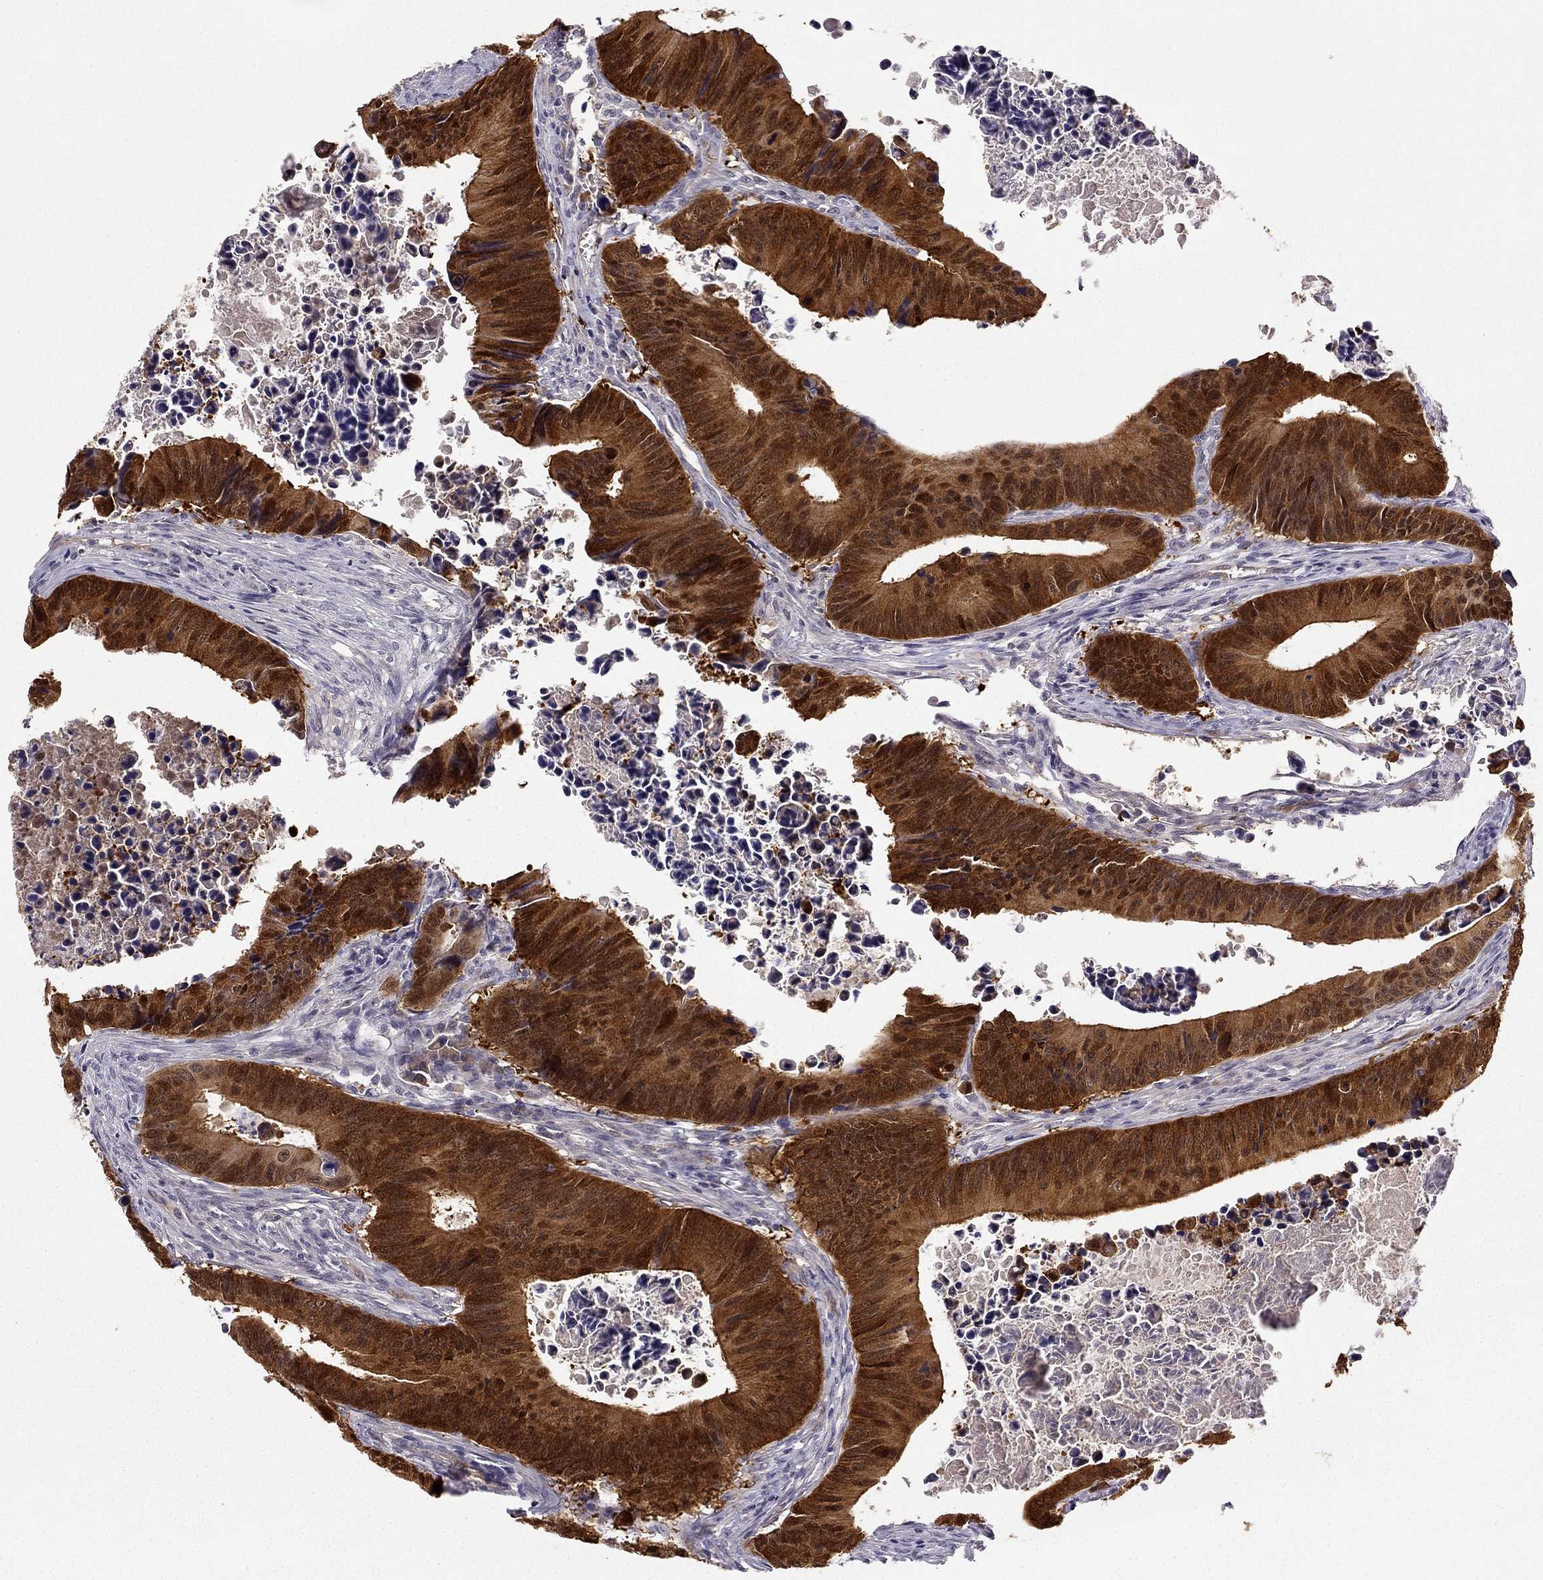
{"staining": {"intensity": "strong", "quantity": "25%-75%", "location": "cytoplasmic/membranous,nuclear"}, "tissue": "colorectal cancer", "cell_type": "Tumor cells", "image_type": "cancer", "snomed": [{"axis": "morphology", "description": "Adenocarcinoma, NOS"}, {"axis": "topography", "description": "Colon"}], "caption": "Colorectal cancer (adenocarcinoma) tissue shows strong cytoplasmic/membranous and nuclear staining in approximately 25%-75% of tumor cells, visualized by immunohistochemistry. (brown staining indicates protein expression, while blue staining denotes nuclei).", "gene": "NQO1", "patient": {"sex": "female", "age": 87}}